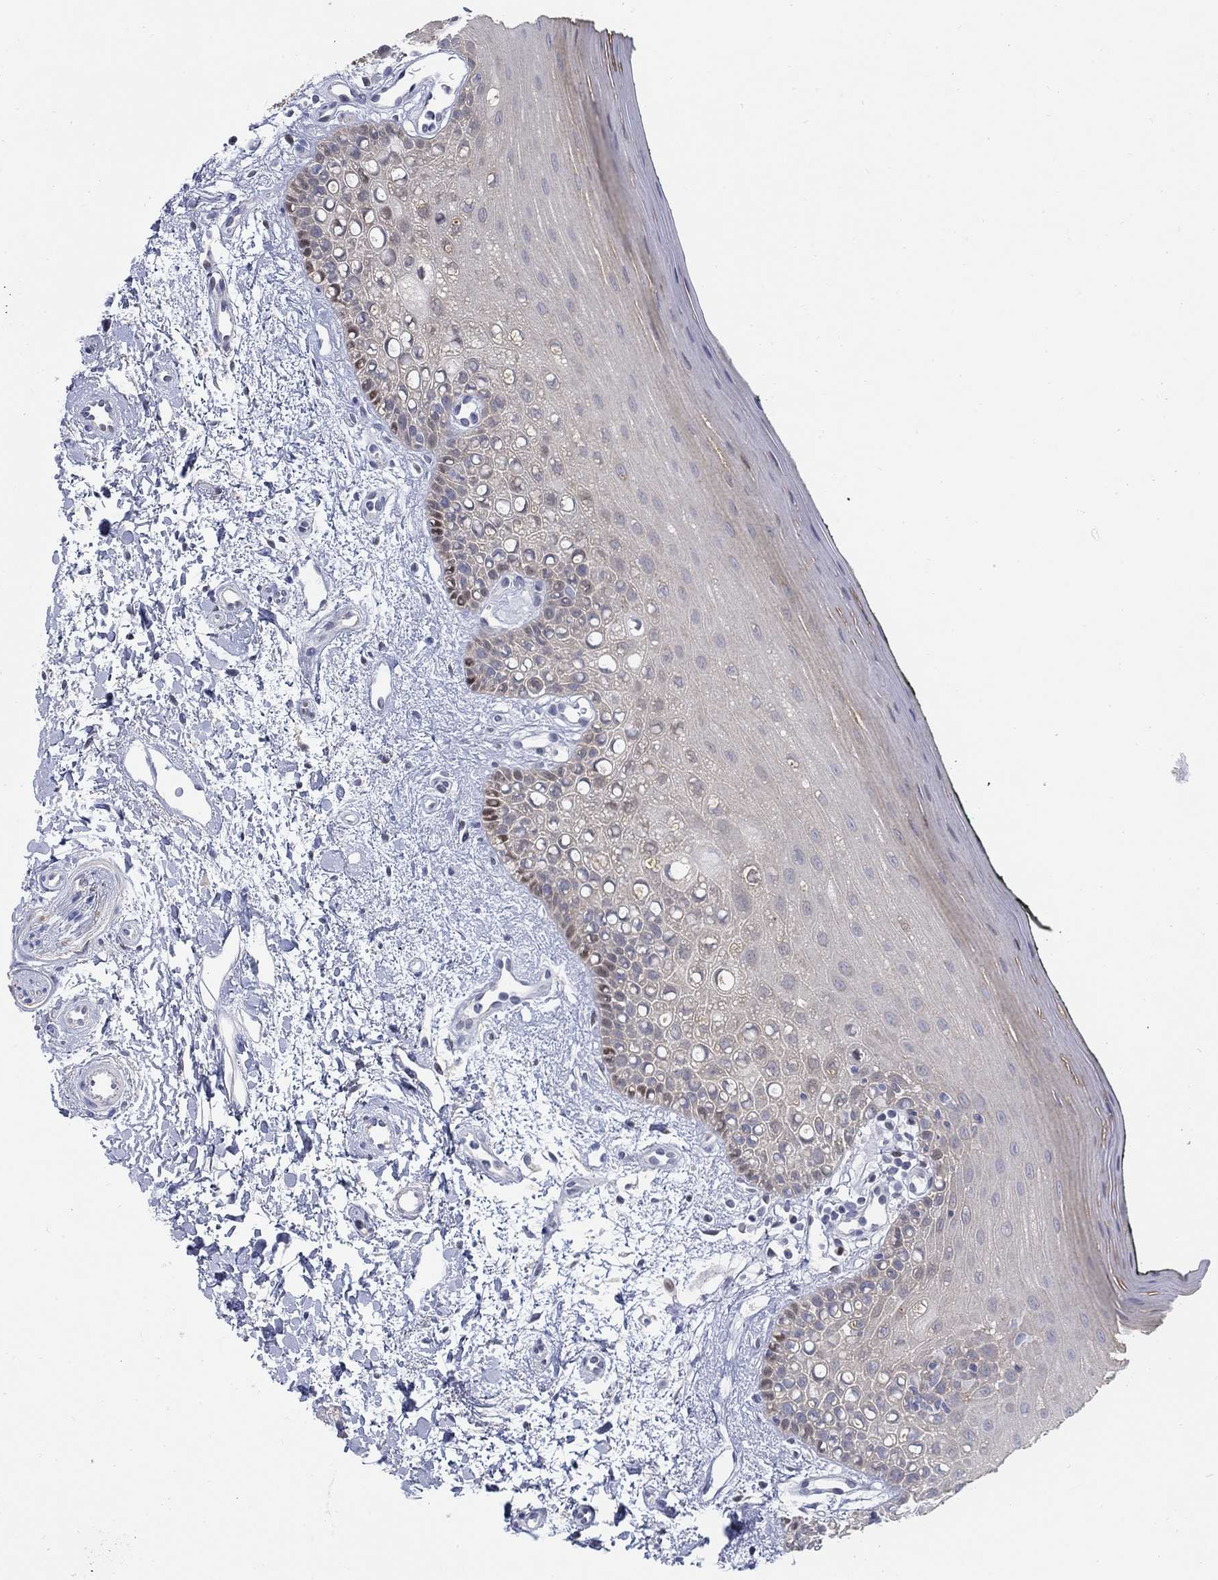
{"staining": {"intensity": "moderate", "quantity": "<25%", "location": "nuclear"}, "tissue": "oral mucosa", "cell_type": "Squamous epithelial cells", "image_type": "normal", "snomed": [{"axis": "morphology", "description": "Normal tissue, NOS"}, {"axis": "topography", "description": "Oral tissue"}], "caption": "Immunohistochemistry (IHC) photomicrograph of benign human oral mucosa stained for a protein (brown), which shows low levels of moderate nuclear staining in about <25% of squamous epithelial cells.", "gene": "MYO3A", "patient": {"sex": "female", "age": 78}}